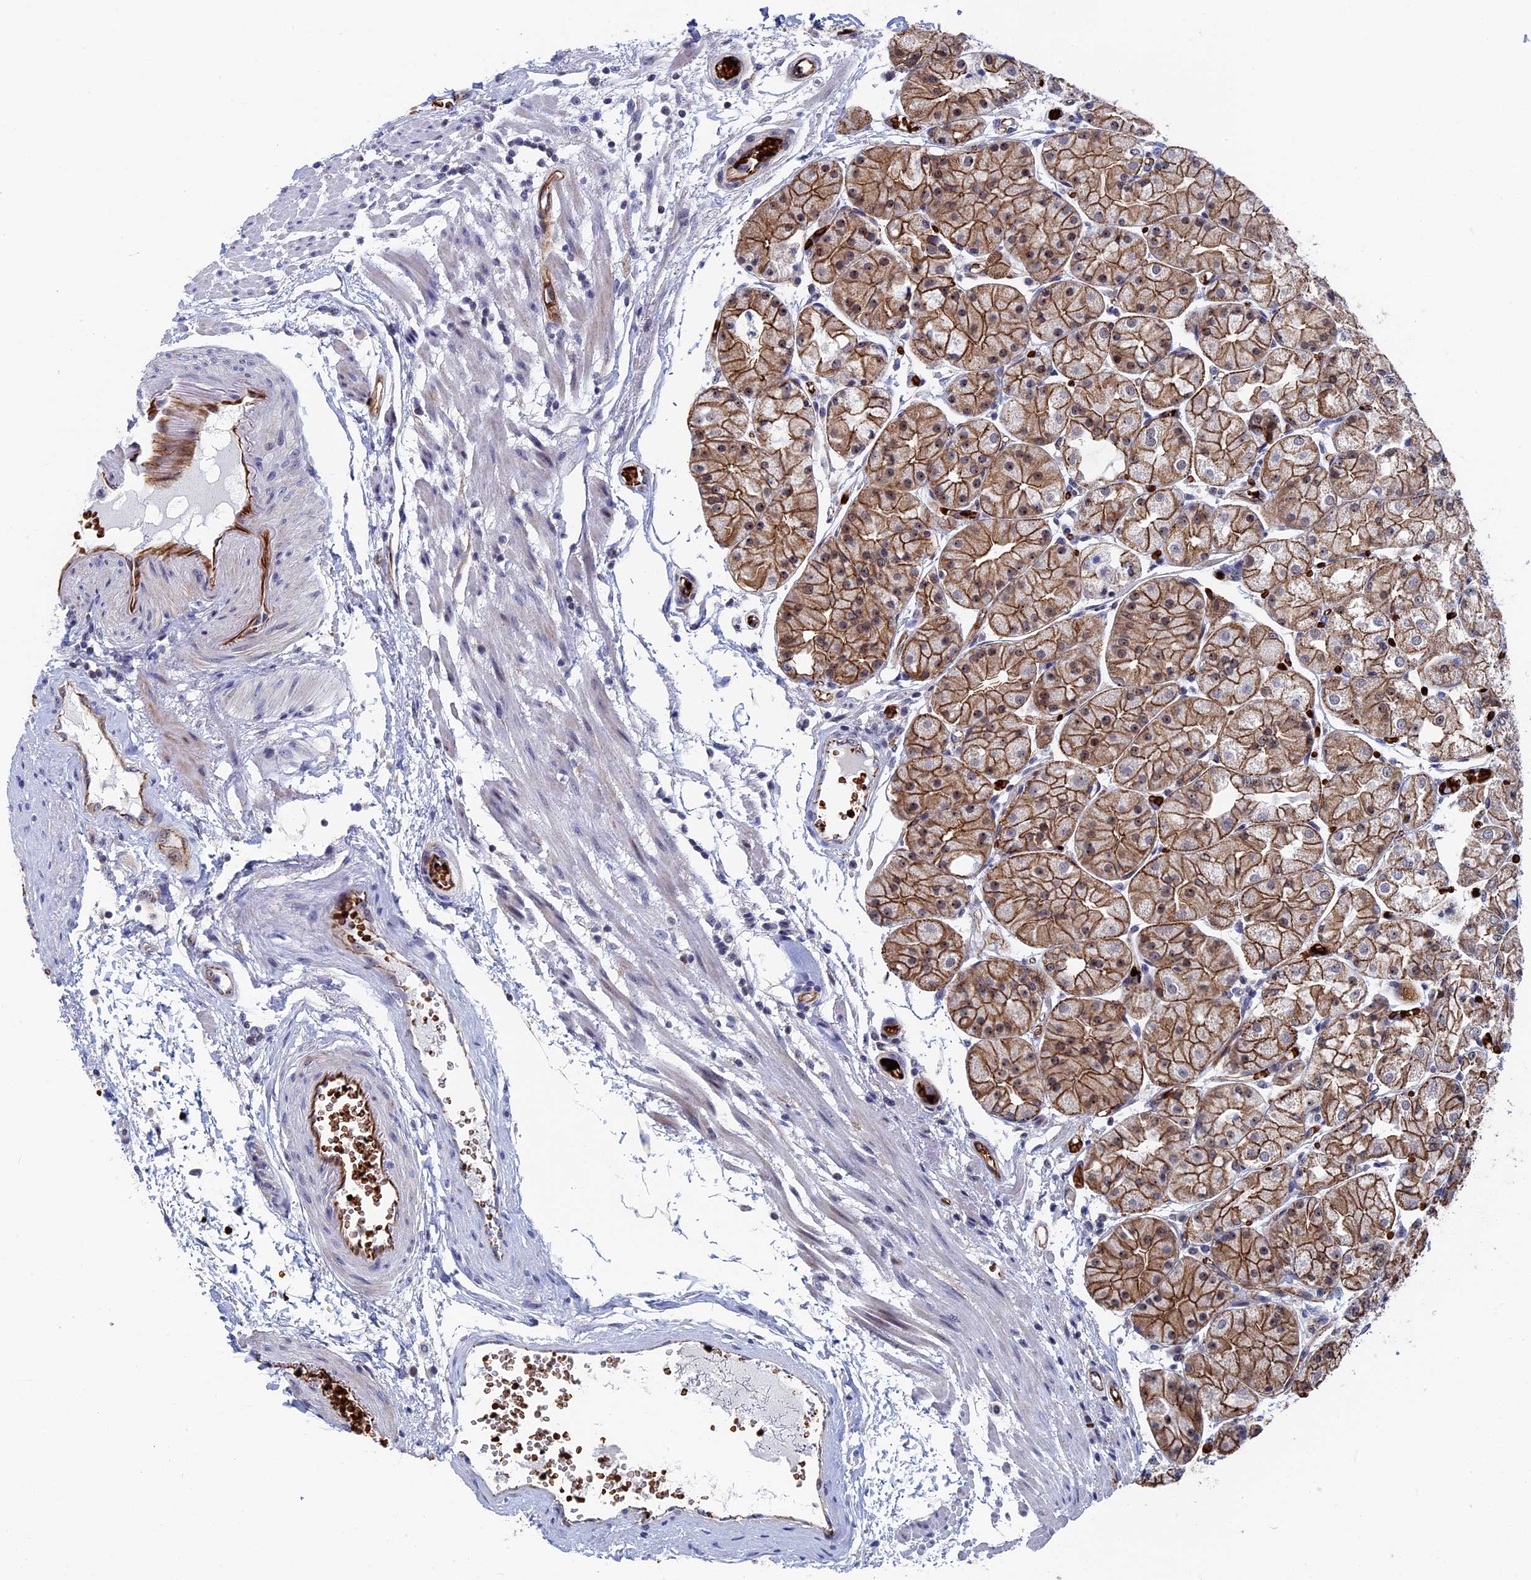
{"staining": {"intensity": "strong", "quantity": ">75%", "location": "cytoplasmic/membranous,nuclear"}, "tissue": "stomach", "cell_type": "Glandular cells", "image_type": "normal", "snomed": [{"axis": "morphology", "description": "Normal tissue, NOS"}, {"axis": "topography", "description": "Stomach, upper"}], "caption": "Immunohistochemical staining of normal stomach displays >75% levels of strong cytoplasmic/membranous,nuclear protein positivity in about >75% of glandular cells.", "gene": "EXOSC9", "patient": {"sex": "male", "age": 72}}